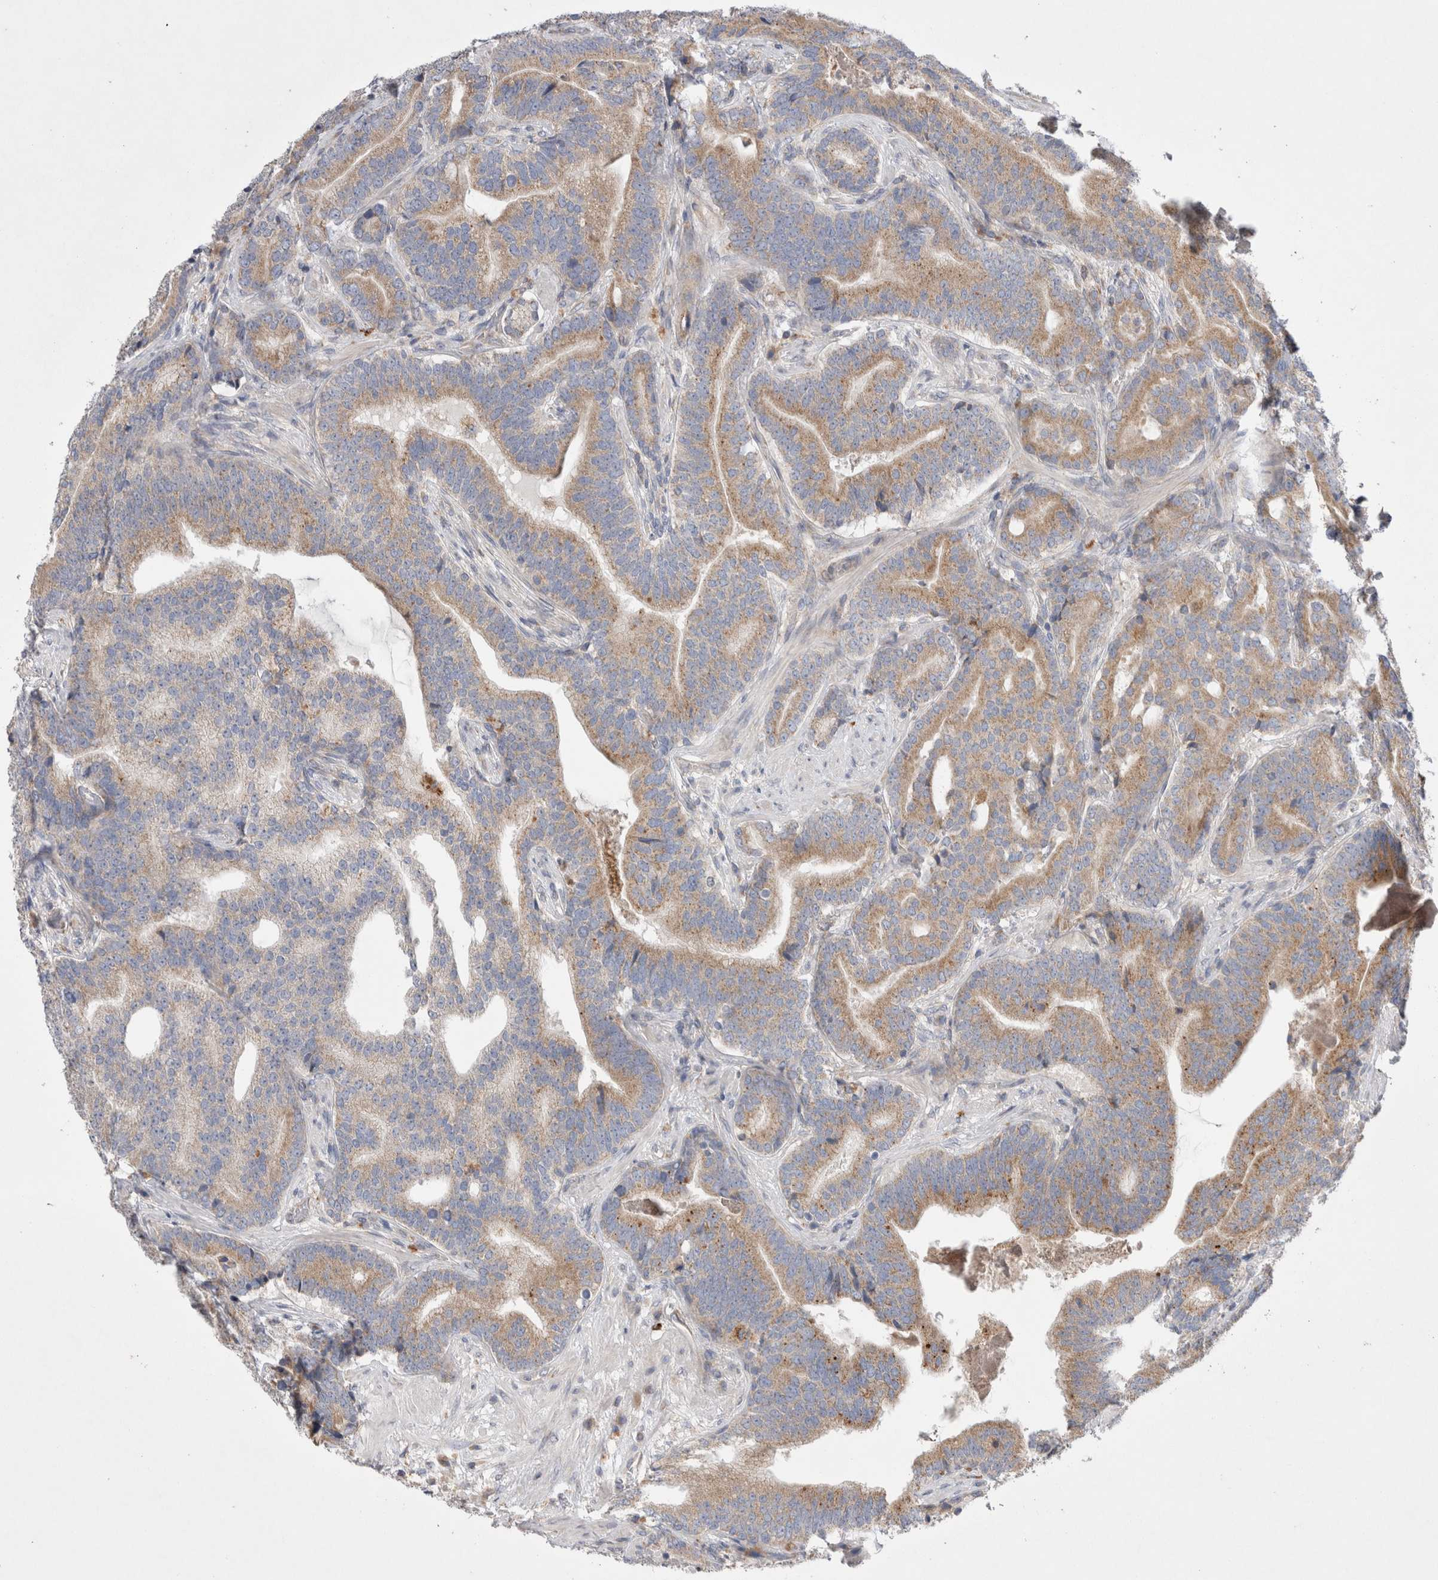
{"staining": {"intensity": "moderate", "quantity": ">75%", "location": "cytoplasmic/membranous"}, "tissue": "prostate cancer", "cell_type": "Tumor cells", "image_type": "cancer", "snomed": [{"axis": "morphology", "description": "Adenocarcinoma, High grade"}, {"axis": "topography", "description": "Prostate"}], "caption": "High-magnification brightfield microscopy of prostate cancer (adenocarcinoma (high-grade)) stained with DAB (3,3'-diaminobenzidine) (brown) and counterstained with hematoxylin (blue). tumor cells exhibit moderate cytoplasmic/membranous positivity is seen in about>75% of cells. The staining was performed using DAB (3,3'-diaminobenzidine), with brown indicating positive protein expression. Nuclei are stained blue with hematoxylin.", "gene": "TBC1D16", "patient": {"sex": "male", "age": 55}}